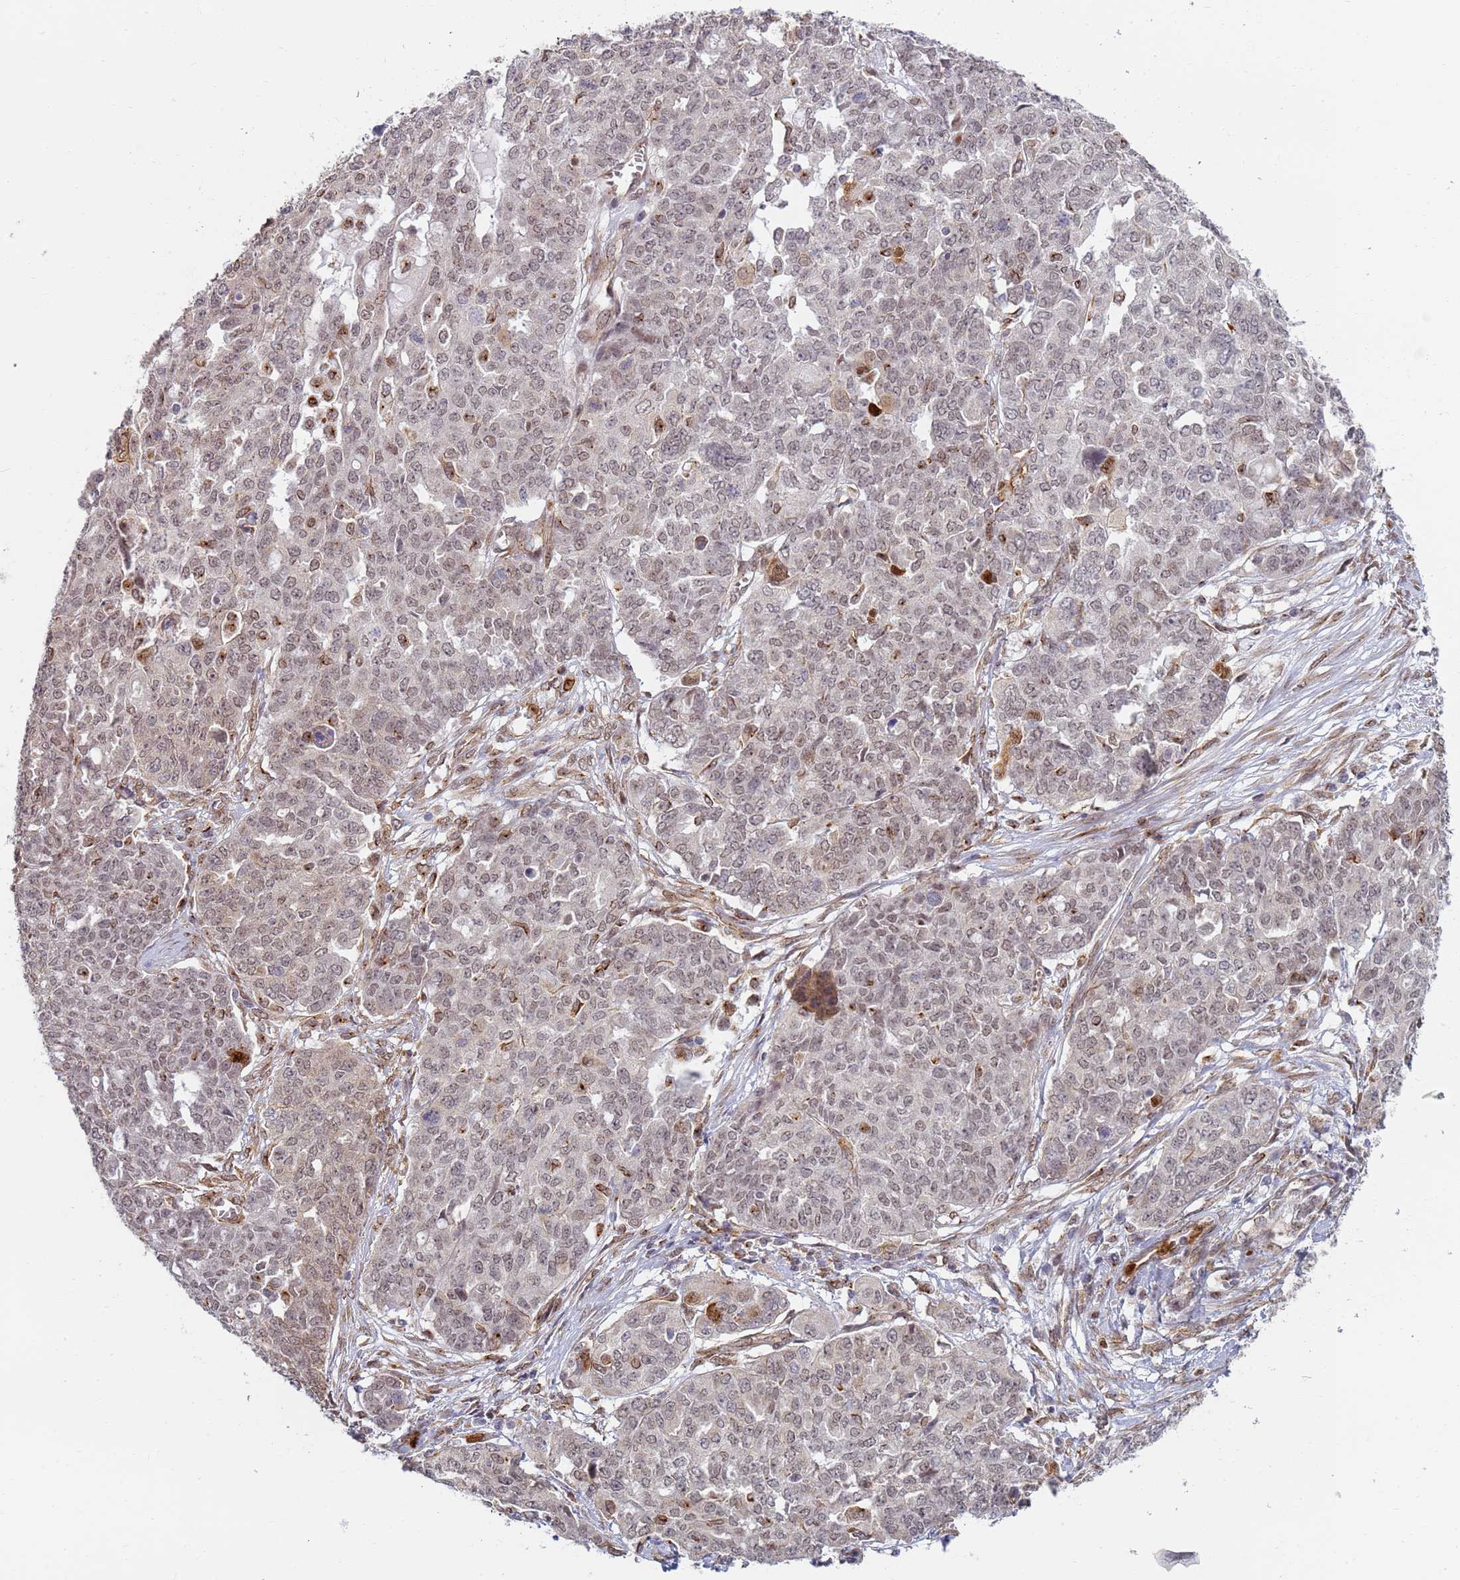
{"staining": {"intensity": "weak", "quantity": ">75%", "location": "nuclear"}, "tissue": "ovarian cancer", "cell_type": "Tumor cells", "image_type": "cancer", "snomed": [{"axis": "morphology", "description": "Cystadenocarcinoma, serous, NOS"}, {"axis": "topography", "description": "Soft tissue"}, {"axis": "topography", "description": "Ovary"}], "caption": "An immunohistochemistry histopathology image of neoplastic tissue is shown. Protein staining in brown labels weak nuclear positivity in ovarian cancer within tumor cells.", "gene": "CEP170", "patient": {"sex": "female", "age": 57}}